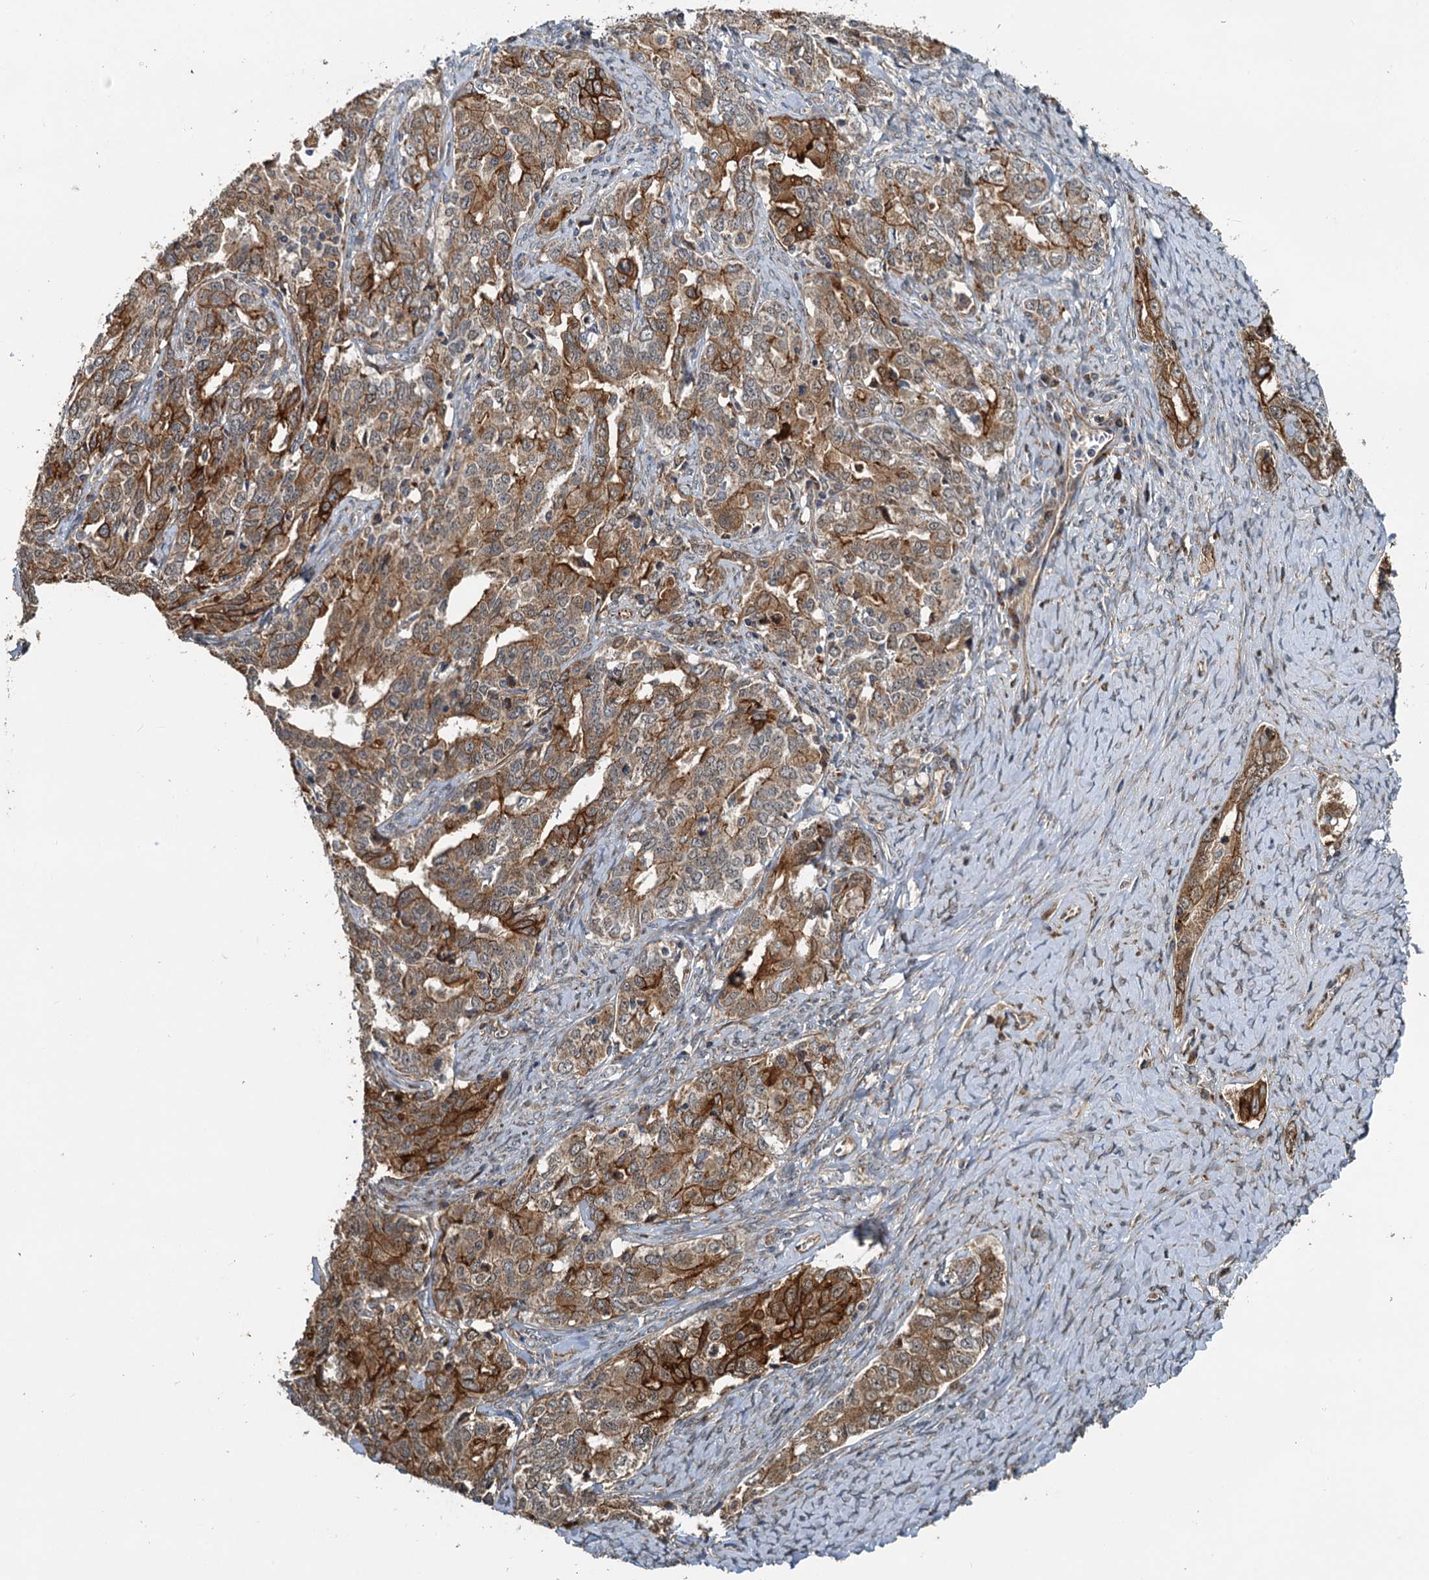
{"staining": {"intensity": "strong", "quantity": ">75%", "location": "cytoplasmic/membranous"}, "tissue": "ovarian cancer", "cell_type": "Tumor cells", "image_type": "cancer", "snomed": [{"axis": "morphology", "description": "Carcinoma, endometroid"}, {"axis": "topography", "description": "Ovary"}], "caption": "Human ovarian cancer (endometroid carcinoma) stained with a brown dye exhibits strong cytoplasmic/membranous positive staining in about >75% of tumor cells.", "gene": "LRRK2", "patient": {"sex": "female", "age": 62}}